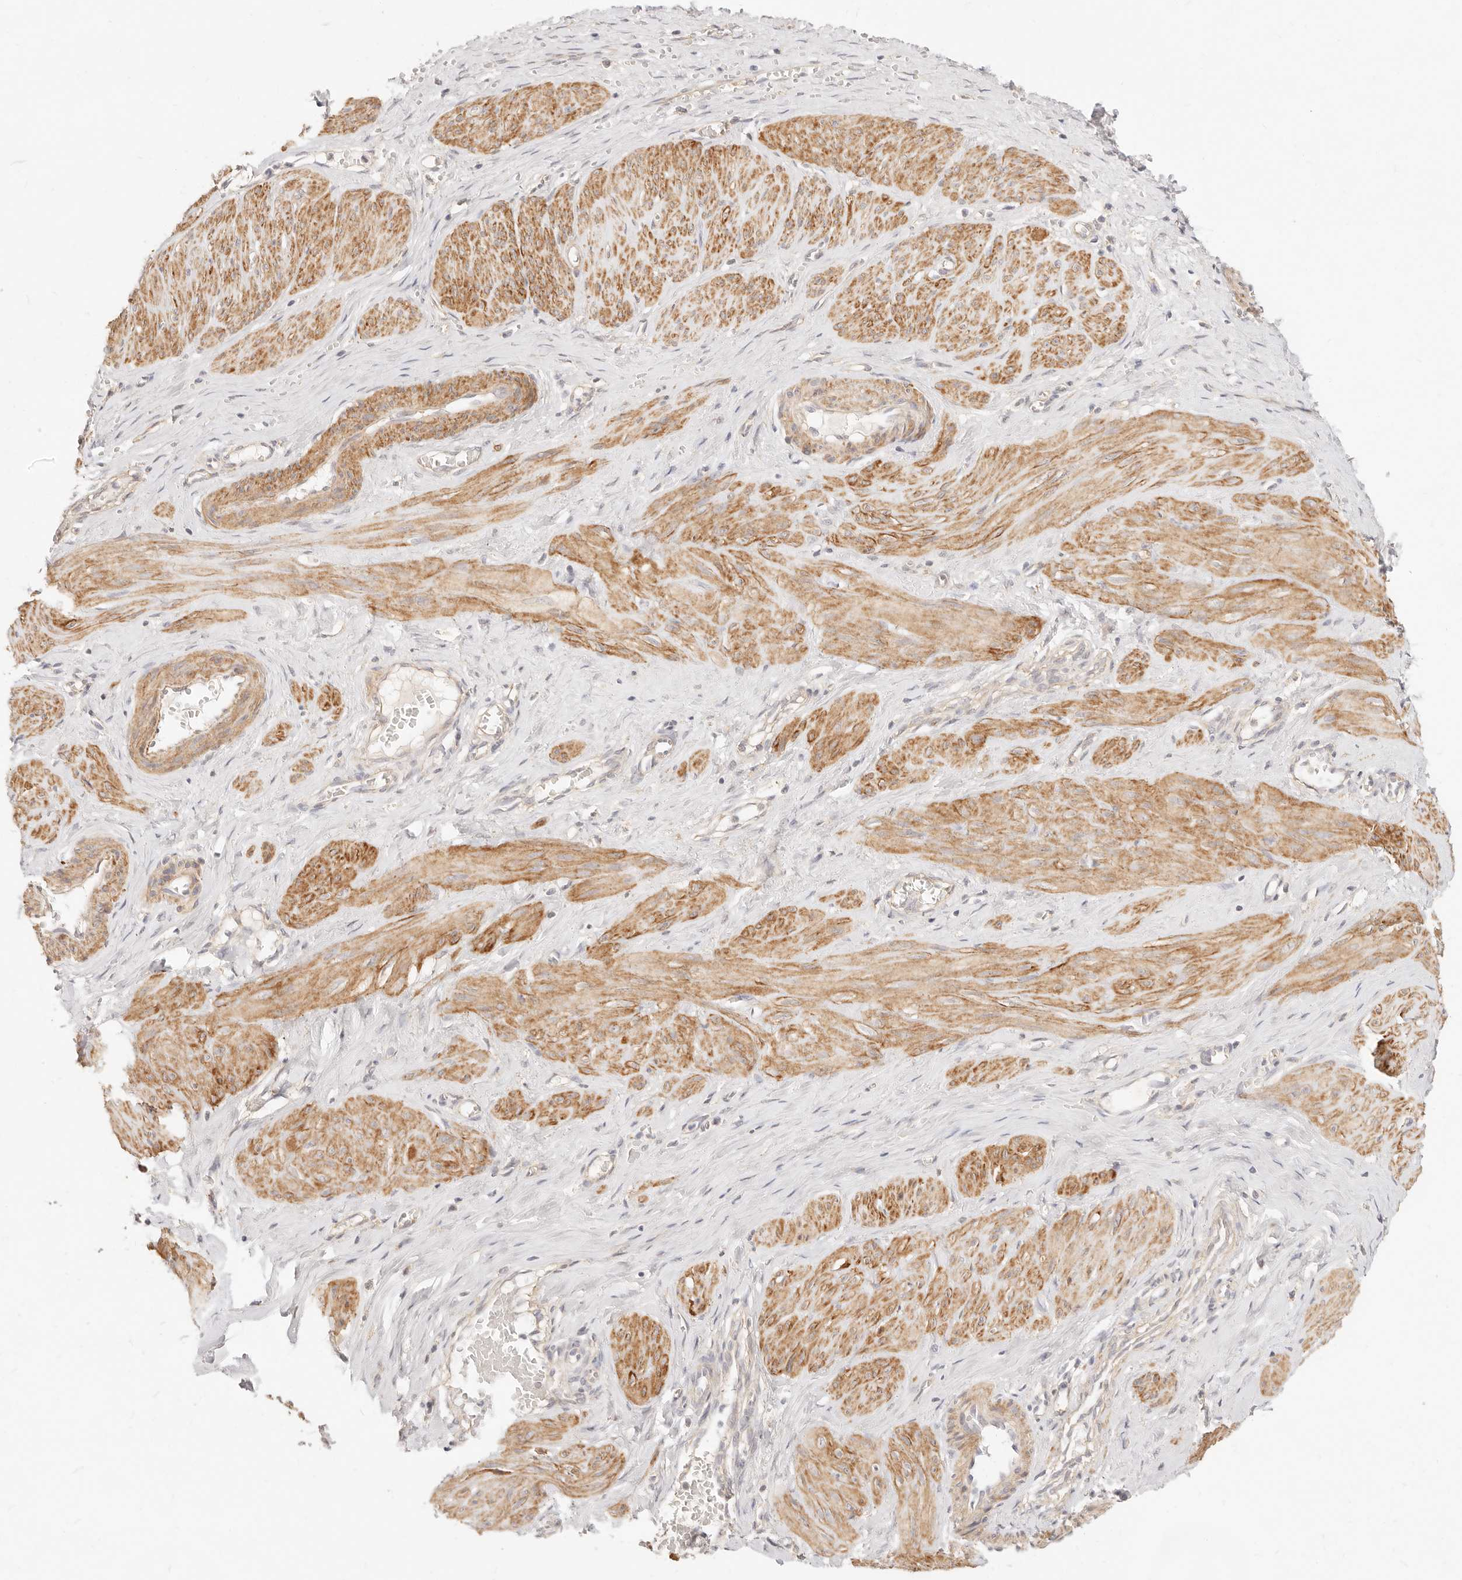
{"staining": {"intensity": "moderate", "quantity": ">75%", "location": "cytoplasmic/membranous"}, "tissue": "smooth muscle", "cell_type": "Smooth muscle cells", "image_type": "normal", "snomed": [{"axis": "morphology", "description": "Normal tissue, NOS"}, {"axis": "topography", "description": "Endometrium"}], "caption": "This photomicrograph reveals normal smooth muscle stained with immunohistochemistry (IHC) to label a protein in brown. The cytoplasmic/membranous of smooth muscle cells show moderate positivity for the protein. Nuclei are counter-stained blue.", "gene": "UBXN10", "patient": {"sex": "female", "age": 33}}